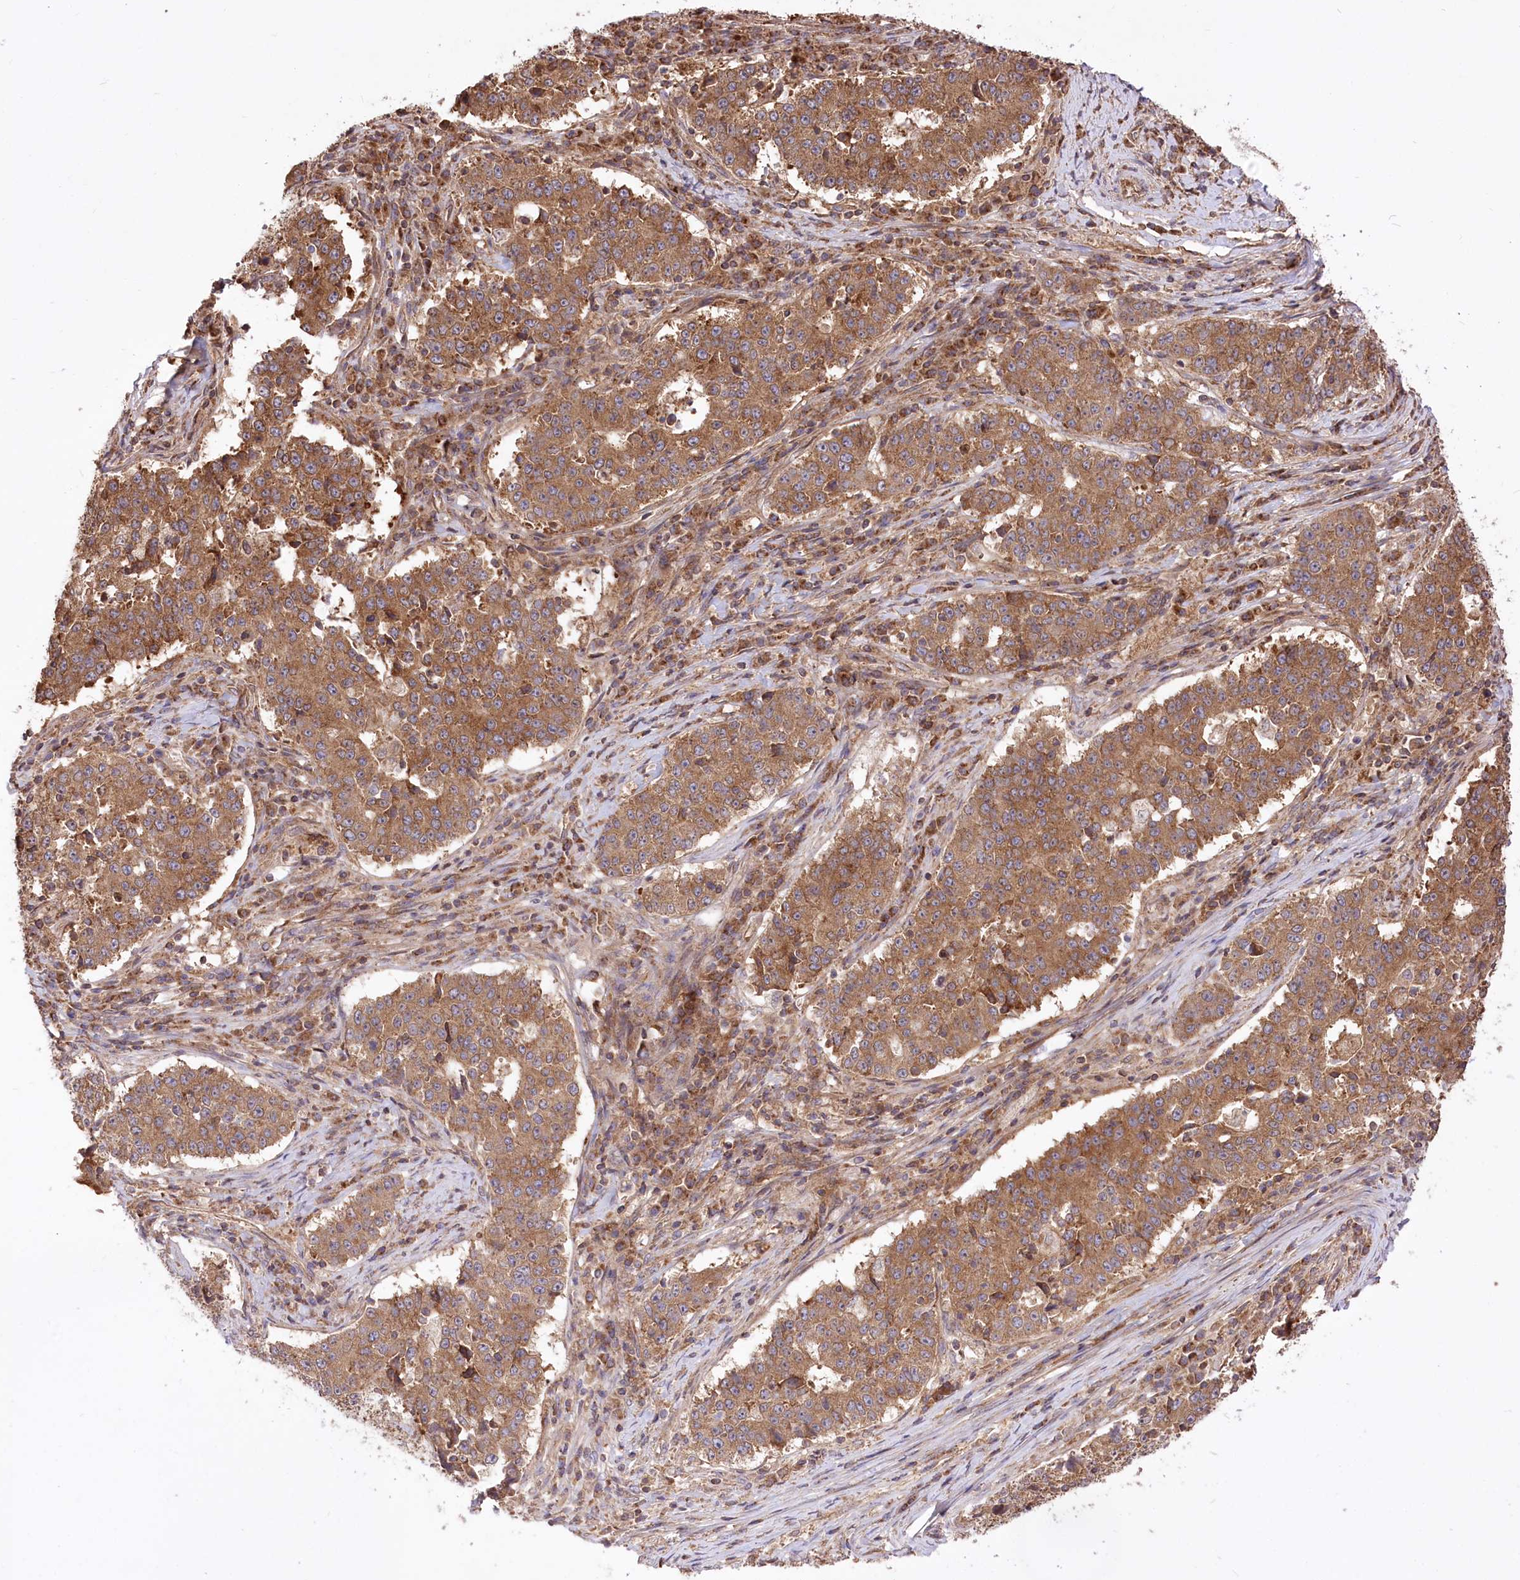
{"staining": {"intensity": "moderate", "quantity": ">75%", "location": "cytoplasmic/membranous"}, "tissue": "stomach cancer", "cell_type": "Tumor cells", "image_type": "cancer", "snomed": [{"axis": "morphology", "description": "Adenocarcinoma, NOS"}, {"axis": "topography", "description": "Stomach"}], "caption": "The micrograph exhibits staining of stomach cancer (adenocarcinoma), revealing moderate cytoplasmic/membranous protein expression (brown color) within tumor cells.", "gene": "XYLB", "patient": {"sex": "male", "age": 59}}